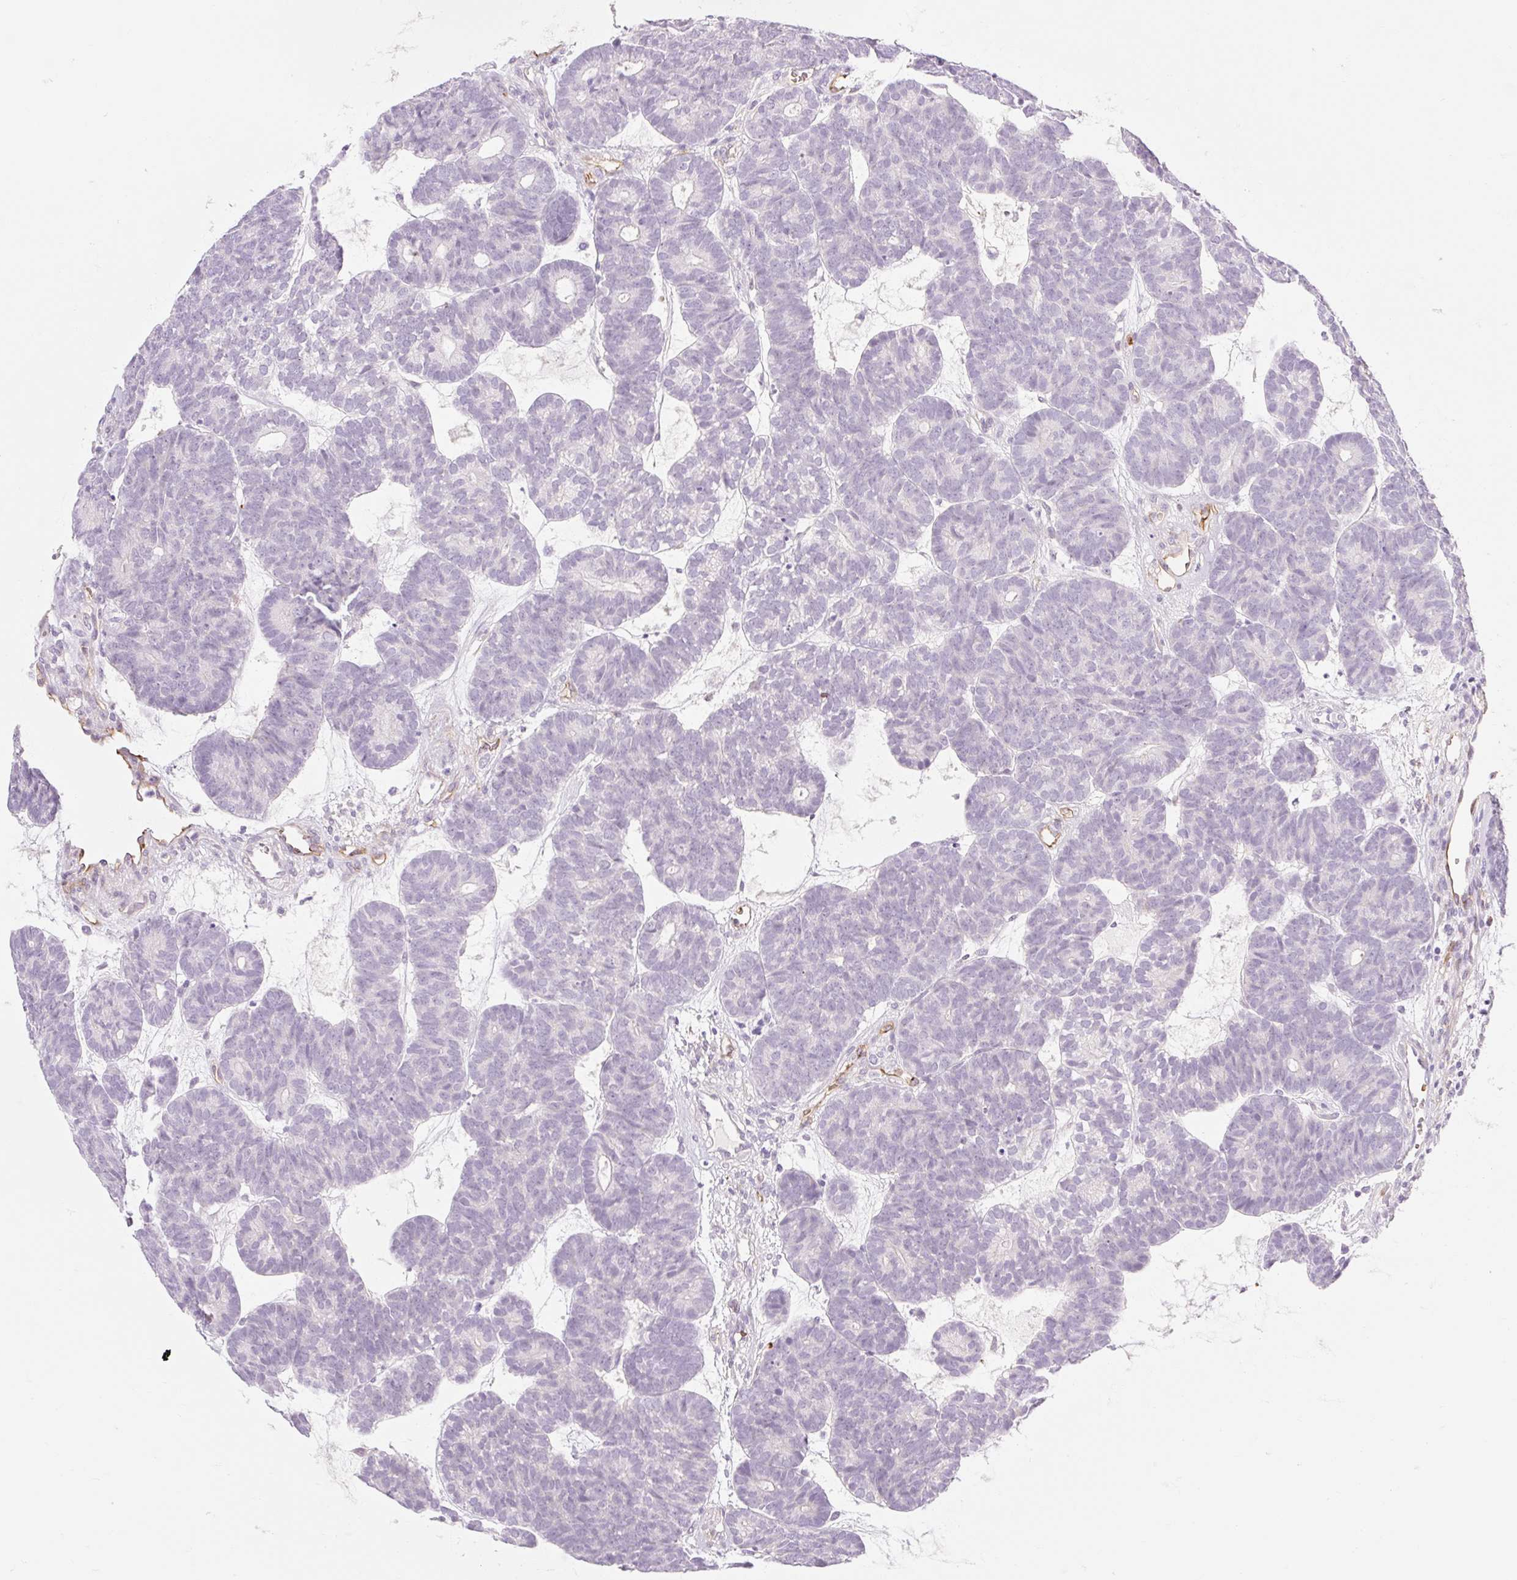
{"staining": {"intensity": "negative", "quantity": "none", "location": "none"}, "tissue": "head and neck cancer", "cell_type": "Tumor cells", "image_type": "cancer", "snomed": [{"axis": "morphology", "description": "Adenocarcinoma, NOS"}, {"axis": "topography", "description": "Head-Neck"}], "caption": "A high-resolution photomicrograph shows immunohistochemistry (IHC) staining of head and neck cancer (adenocarcinoma), which shows no significant positivity in tumor cells.", "gene": "TAF1L", "patient": {"sex": "female", "age": 81}}